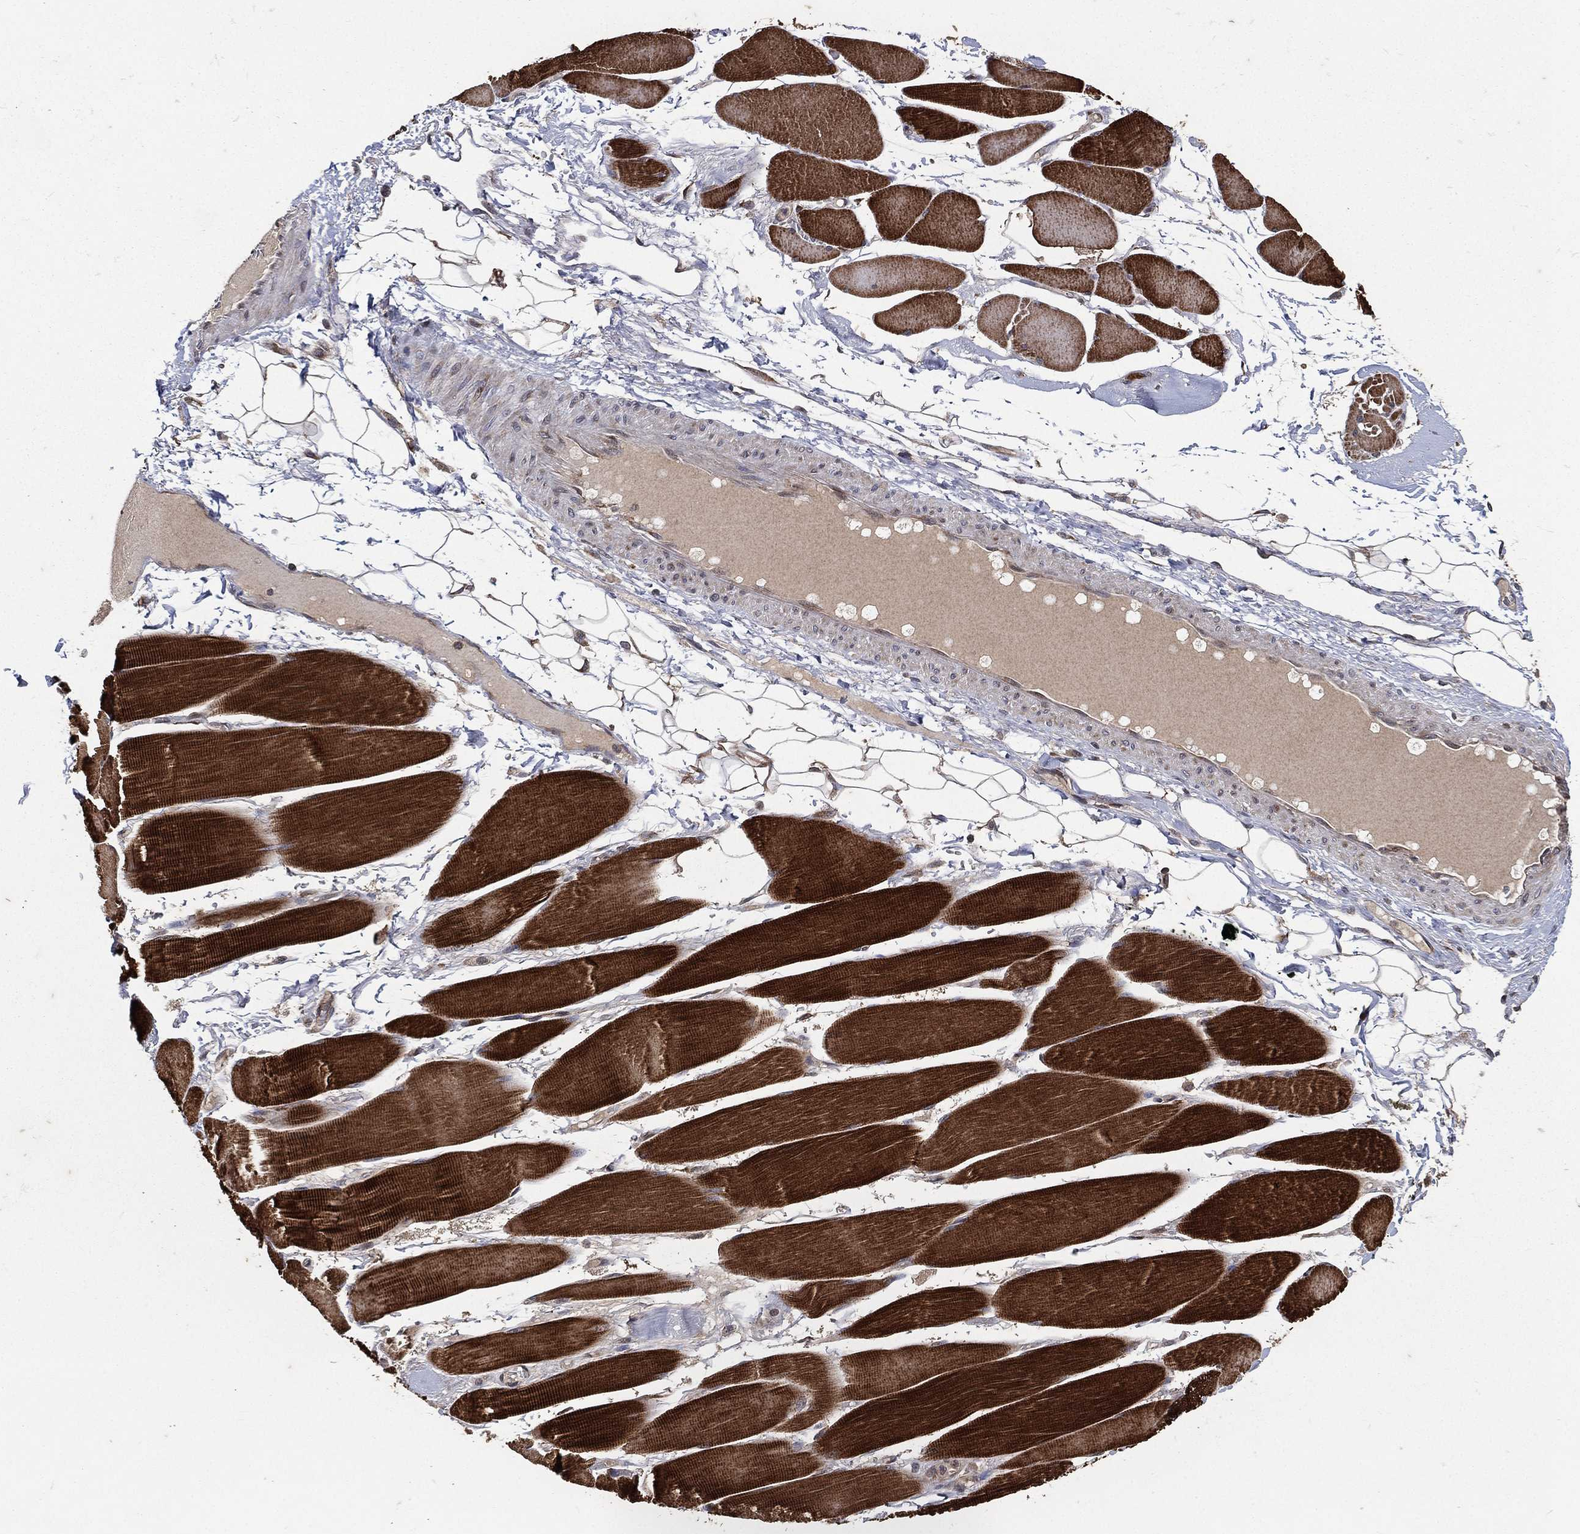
{"staining": {"intensity": "strong", "quantity": "25%-75%", "location": "cytoplasmic/membranous"}, "tissue": "skeletal muscle", "cell_type": "Myocytes", "image_type": "normal", "snomed": [{"axis": "morphology", "description": "Normal tissue, NOS"}, {"axis": "topography", "description": "Skeletal muscle"}], "caption": "Immunohistochemistry (IHC) of normal human skeletal muscle displays high levels of strong cytoplasmic/membranous staining in approximately 25%-75% of myocytes. (DAB (3,3'-diaminobenzidine) IHC with brightfield microscopy, high magnification).", "gene": "RAB11FIP4", "patient": {"sex": "male", "age": 56}}